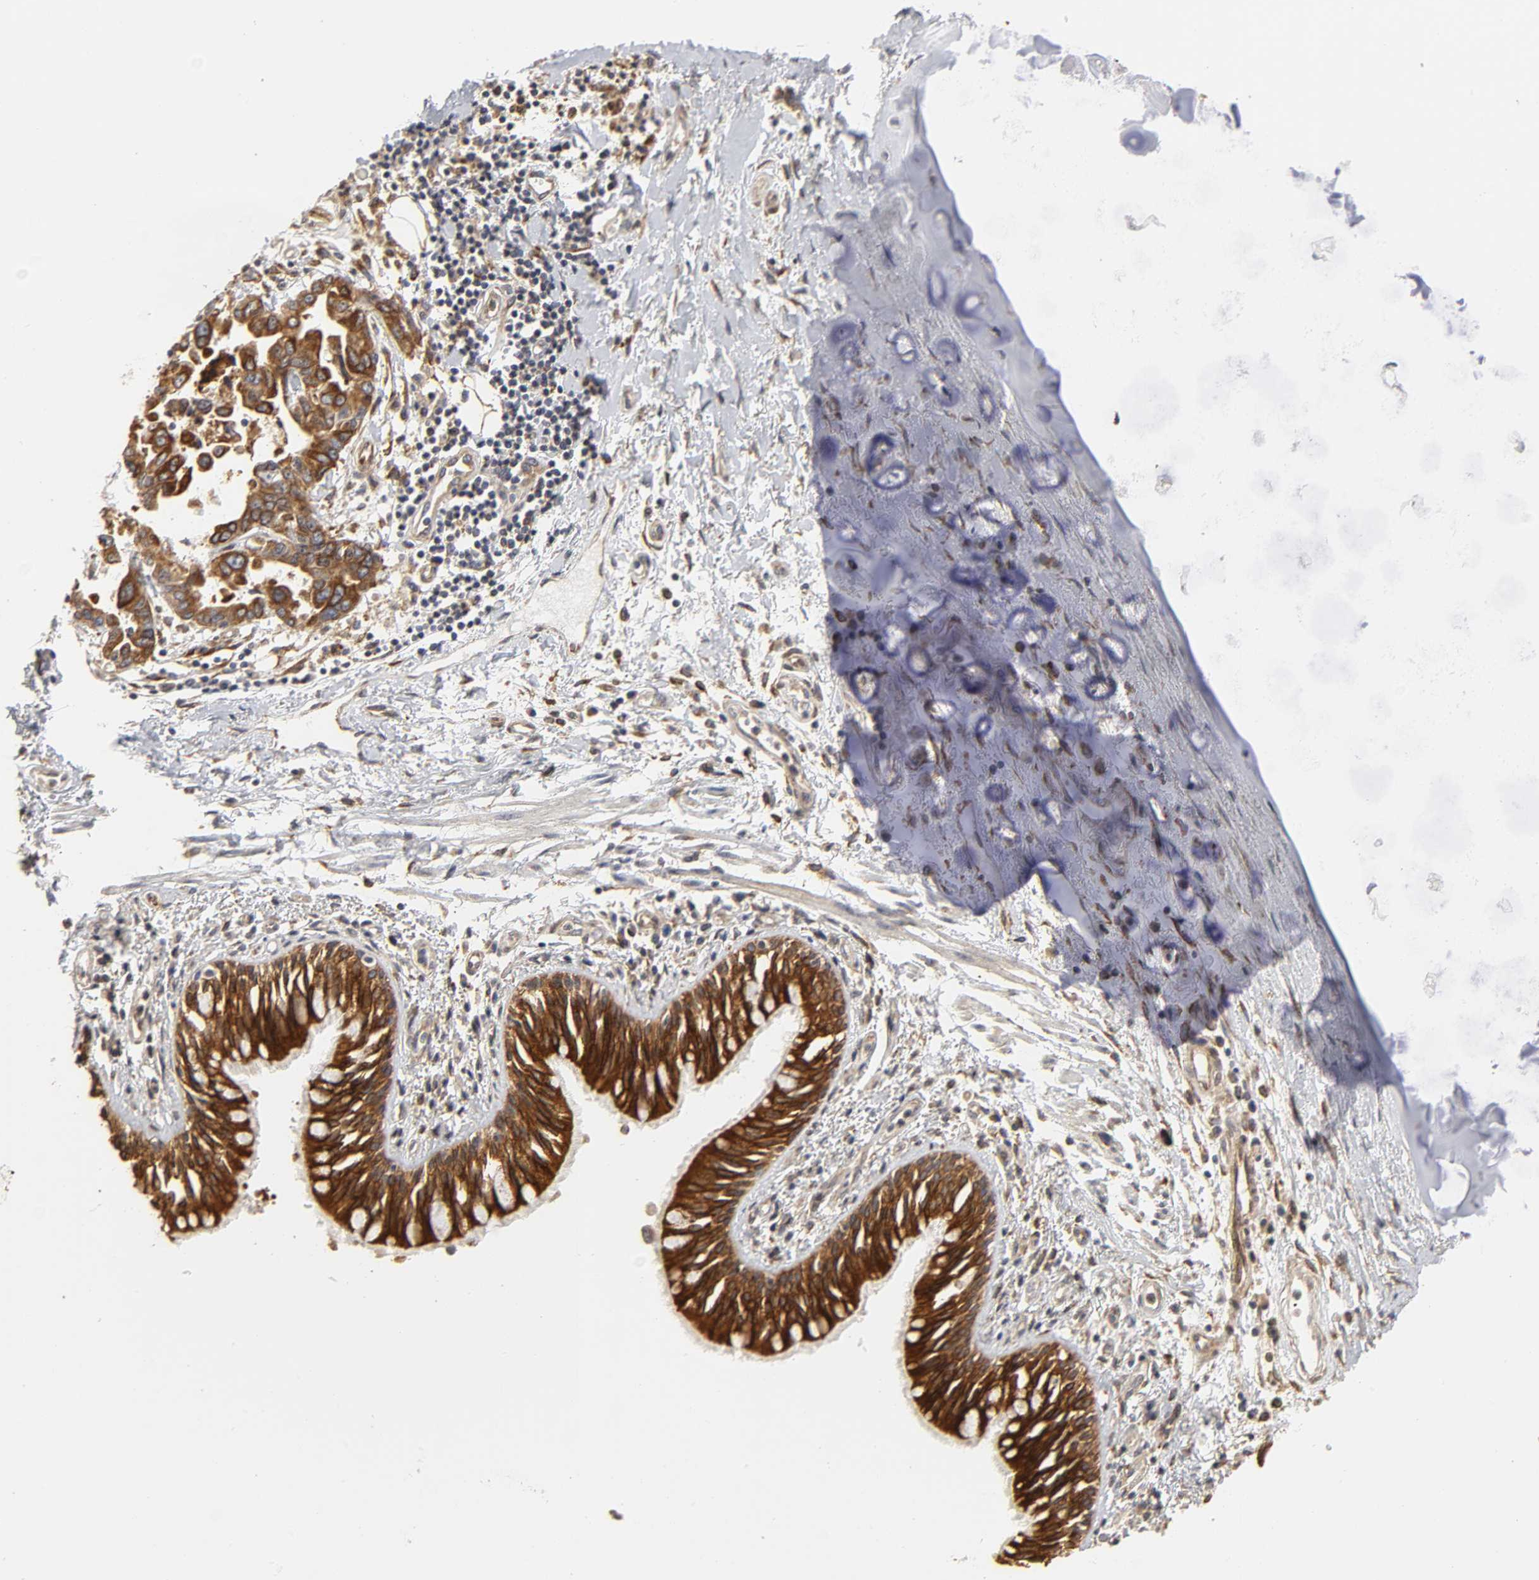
{"staining": {"intensity": "moderate", "quantity": ">75%", "location": "cytoplasmic/membranous"}, "tissue": "lung cancer", "cell_type": "Tumor cells", "image_type": "cancer", "snomed": [{"axis": "morphology", "description": "Adenocarcinoma, NOS"}, {"axis": "topography", "description": "Lymph node"}, {"axis": "topography", "description": "Lung"}], "caption": "This is an image of immunohistochemistry staining of lung adenocarcinoma, which shows moderate staining in the cytoplasmic/membranous of tumor cells.", "gene": "POR", "patient": {"sex": "male", "age": 64}}